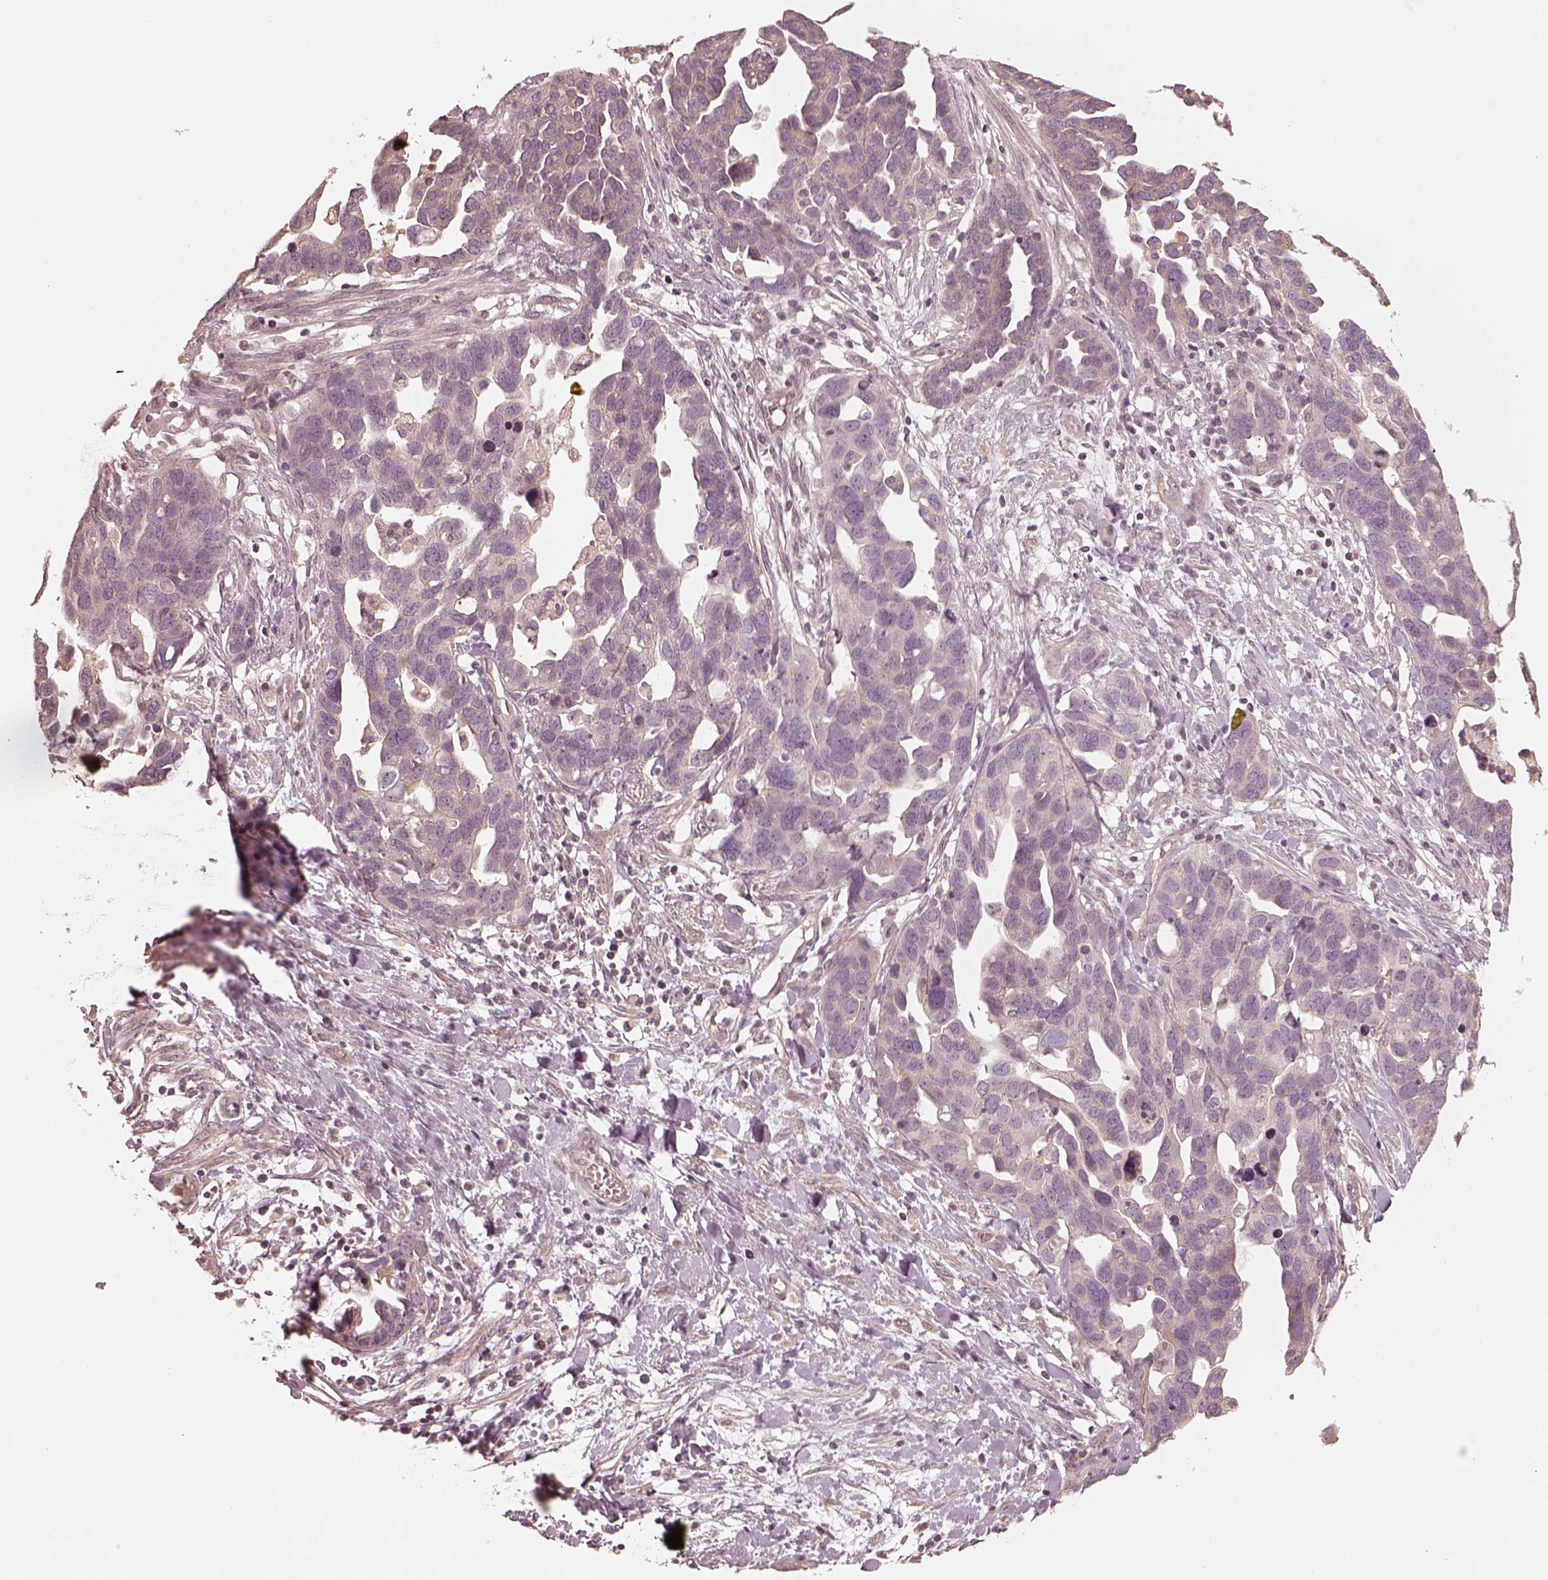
{"staining": {"intensity": "negative", "quantity": "none", "location": "none"}, "tissue": "ovarian cancer", "cell_type": "Tumor cells", "image_type": "cancer", "snomed": [{"axis": "morphology", "description": "Cystadenocarcinoma, serous, NOS"}, {"axis": "topography", "description": "Ovary"}], "caption": "A micrograph of human ovarian cancer (serous cystadenocarcinoma) is negative for staining in tumor cells. (DAB immunohistochemistry visualized using brightfield microscopy, high magnification).", "gene": "KIF5C", "patient": {"sex": "female", "age": 54}}